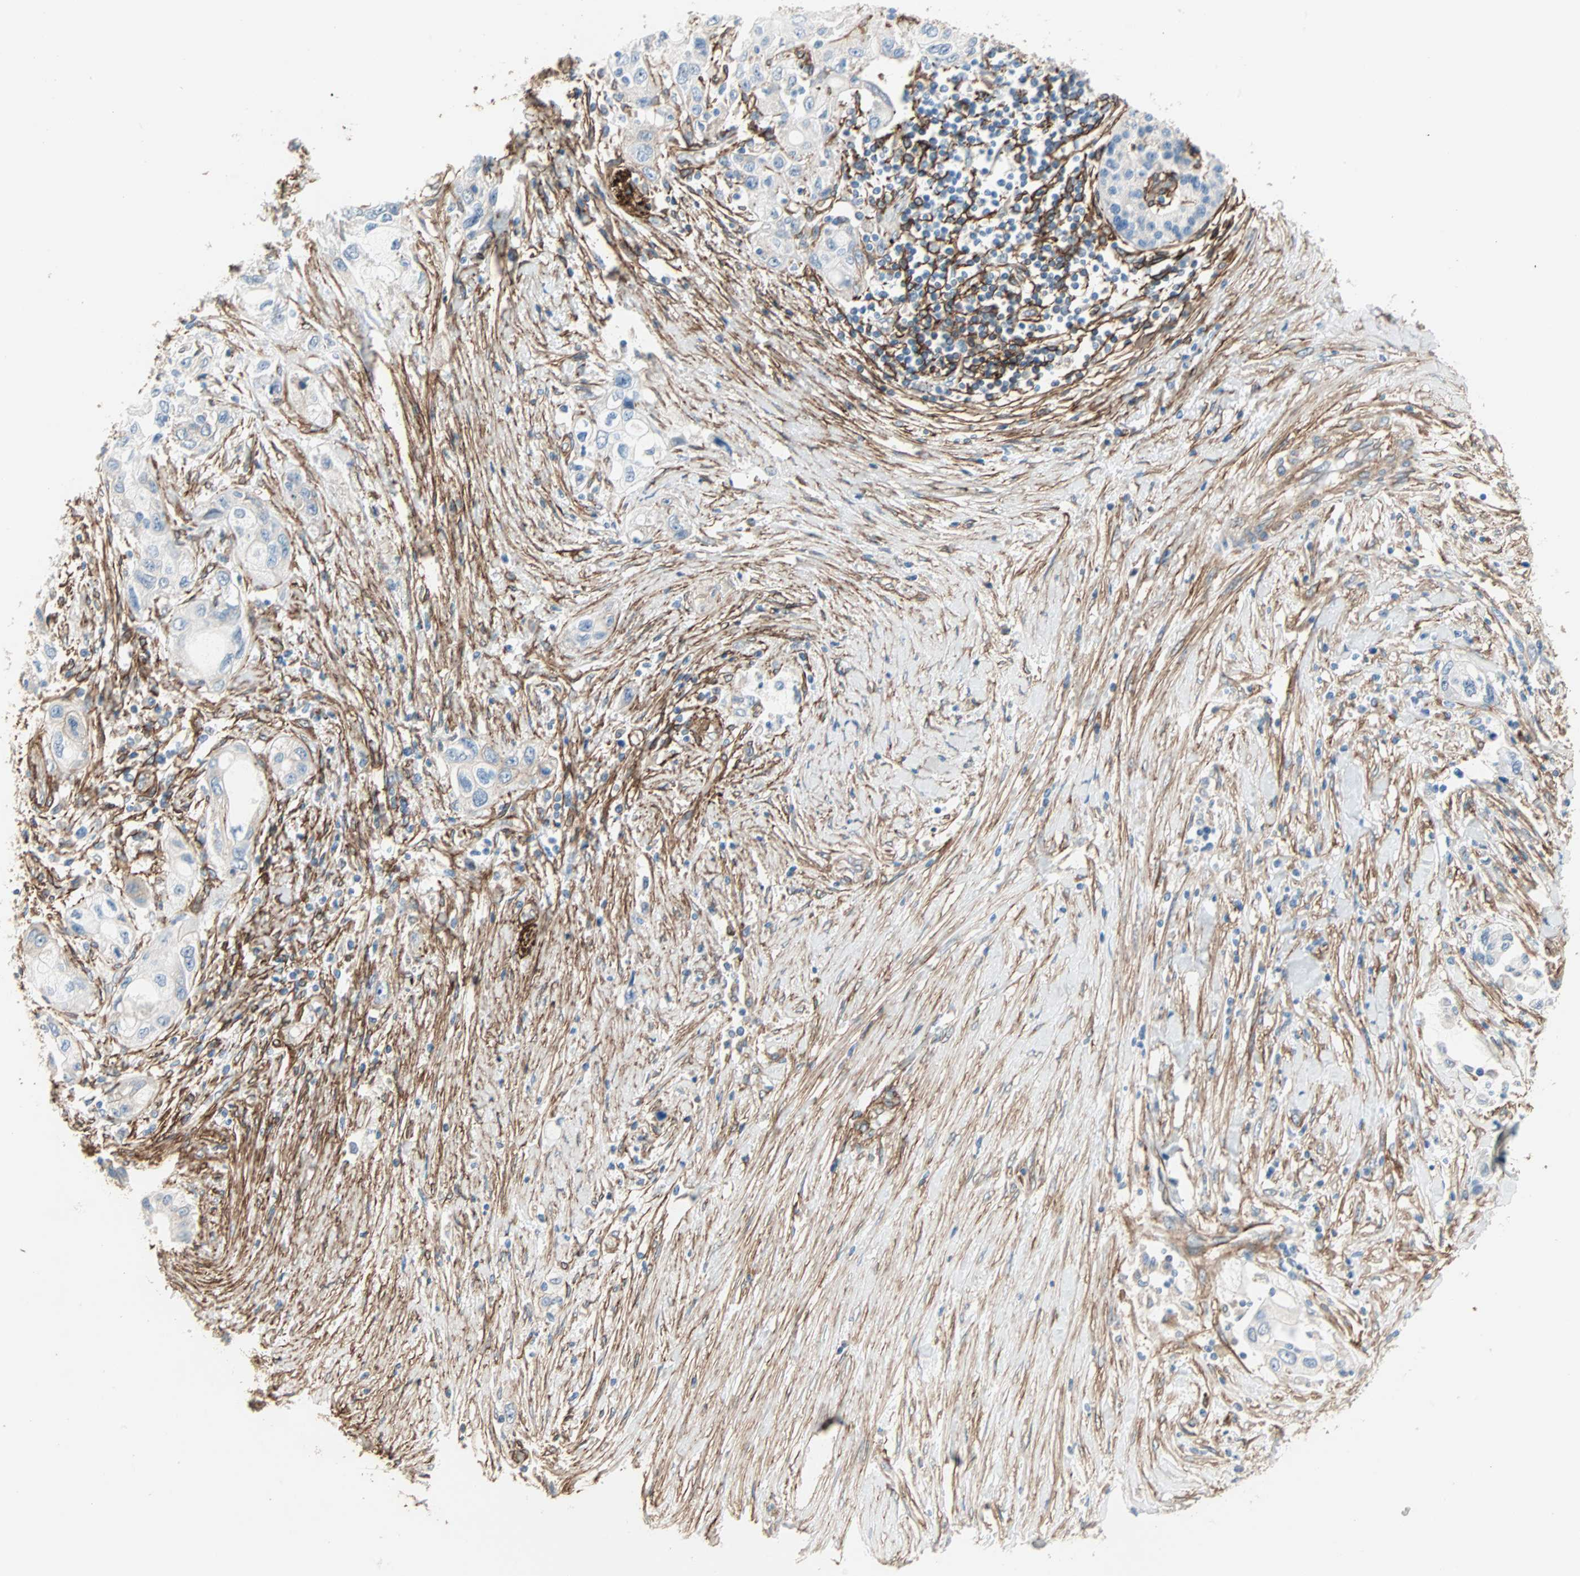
{"staining": {"intensity": "negative", "quantity": "none", "location": "none"}, "tissue": "pancreatic cancer", "cell_type": "Tumor cells", "image_type": "cancer", "snomed": [{"axis": "morphology", "description": "Adenocarcinoma, NOS"}, {"axis": "topography", "description": "Pancreas"}], "caption": "Tumor cells are negative for brown protein staining in pancreatic cancer.", "gene": "EPB41L2", "patient": {"sex": "female", "age": 70}}